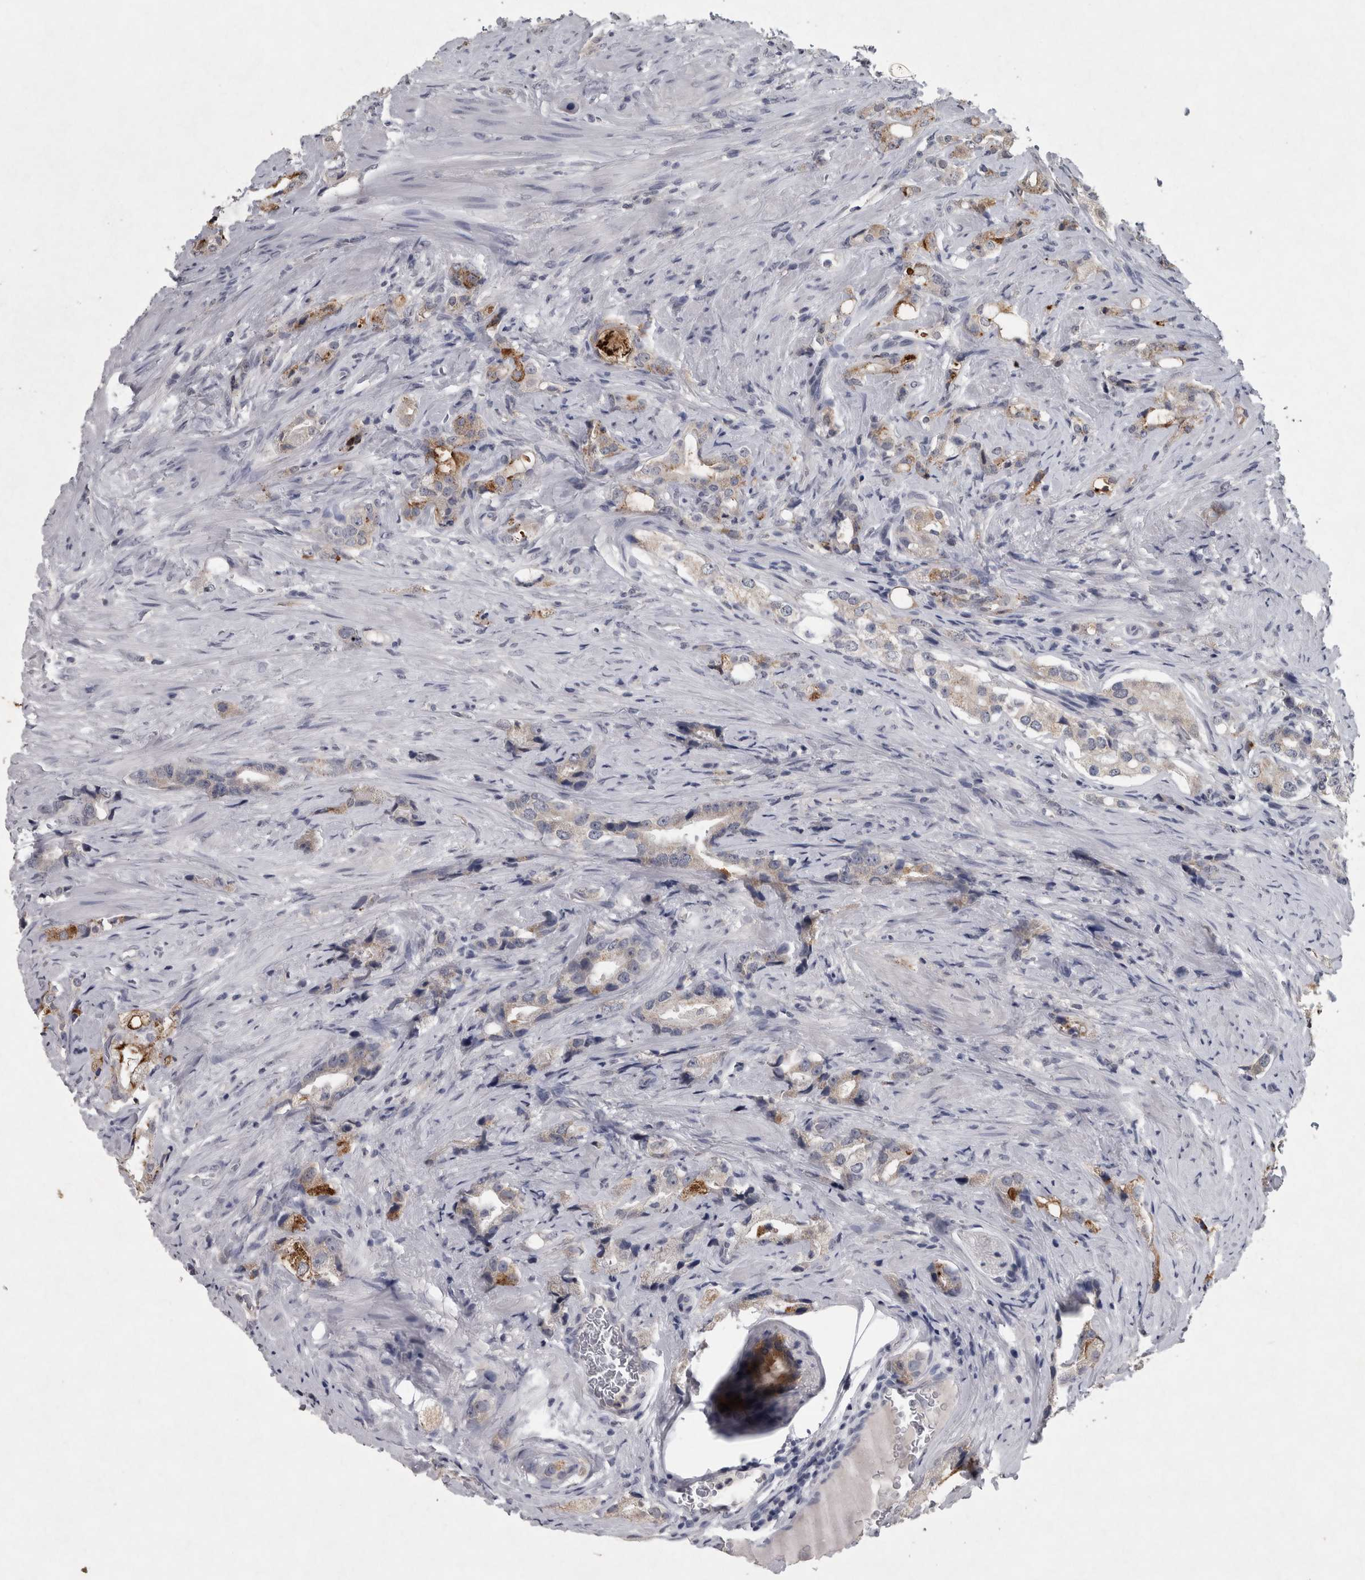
{"staining": {"intensity": "moderate", "quantity": "25%-75%", "location": "cytoplasmic/membranous"}, "tissue": "prostate cancer", "cell_type": "Tumor cells", "image_type": "cancer", "snomed": [{"axis": "morphology", "description": "Adenocarcinoma, High grade"}, {"axis": "topography", "description": "Prostate"}], "caption": "Protein expression analysis of adenocarcinoma (high-grade) (prostate) shows moderate cytoplasmic/membranous expression in about 25%-75% of tumor cells.", "gene": "WNT7A", "patient": {"sex": "male", "age": 63}}